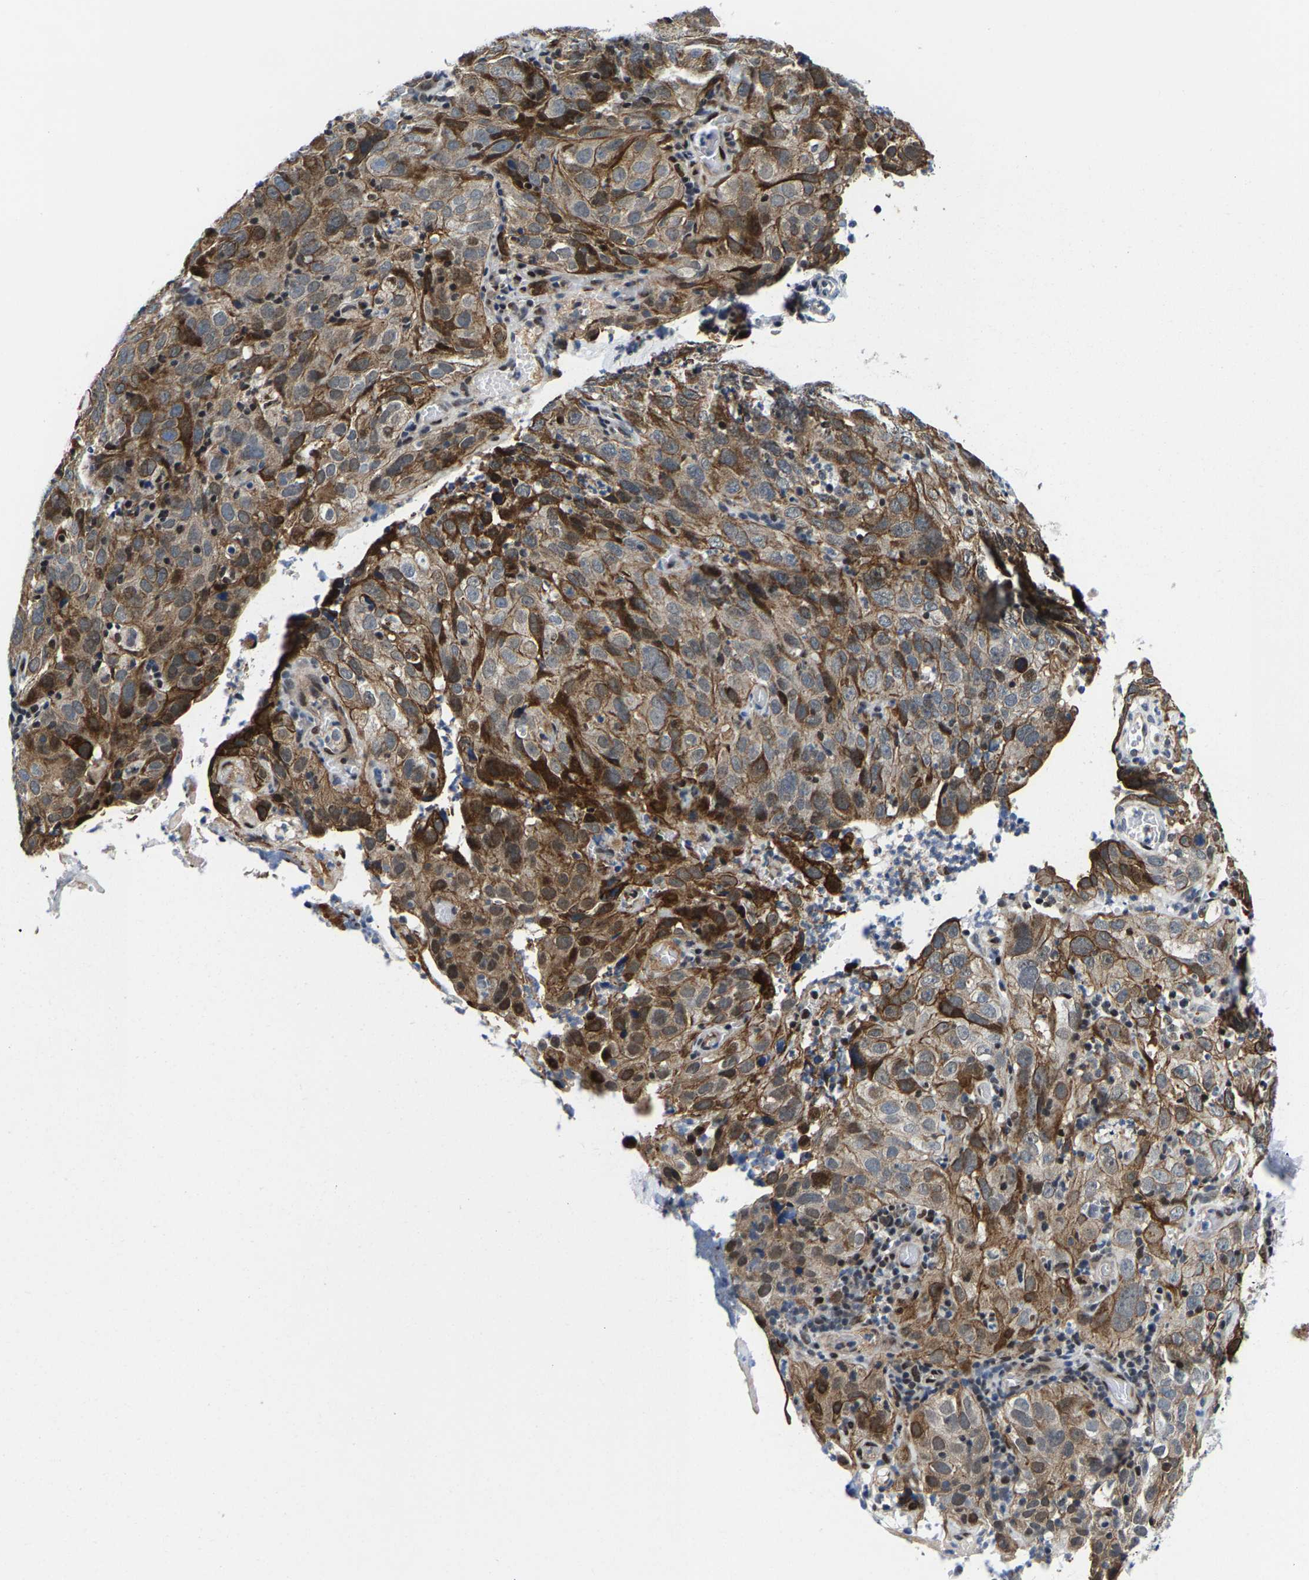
{"staining": {"intensity": "moderate", "quantity": ">75%", "location": "cytoplasmic/membranous"}, "tissue": "cervical cancer", "cell_type": "Tumor cells", "image_type": "cancer", "snomed": [{"axis": "morphology", "description": "Squamous cell carcinoma, NOS"}, {"axis": "topography", "description": "Cervix"}], "caption": "The photomicrograph shows immunohistochemical staining of cervical cancer (squamous cell carcinoma). There is moderate cytoplasmic/membranous expression is seen in approximately >75% of tumor cells.", "gene": "GTPBP10", "patient": {"sex": "female", "age": 32}}